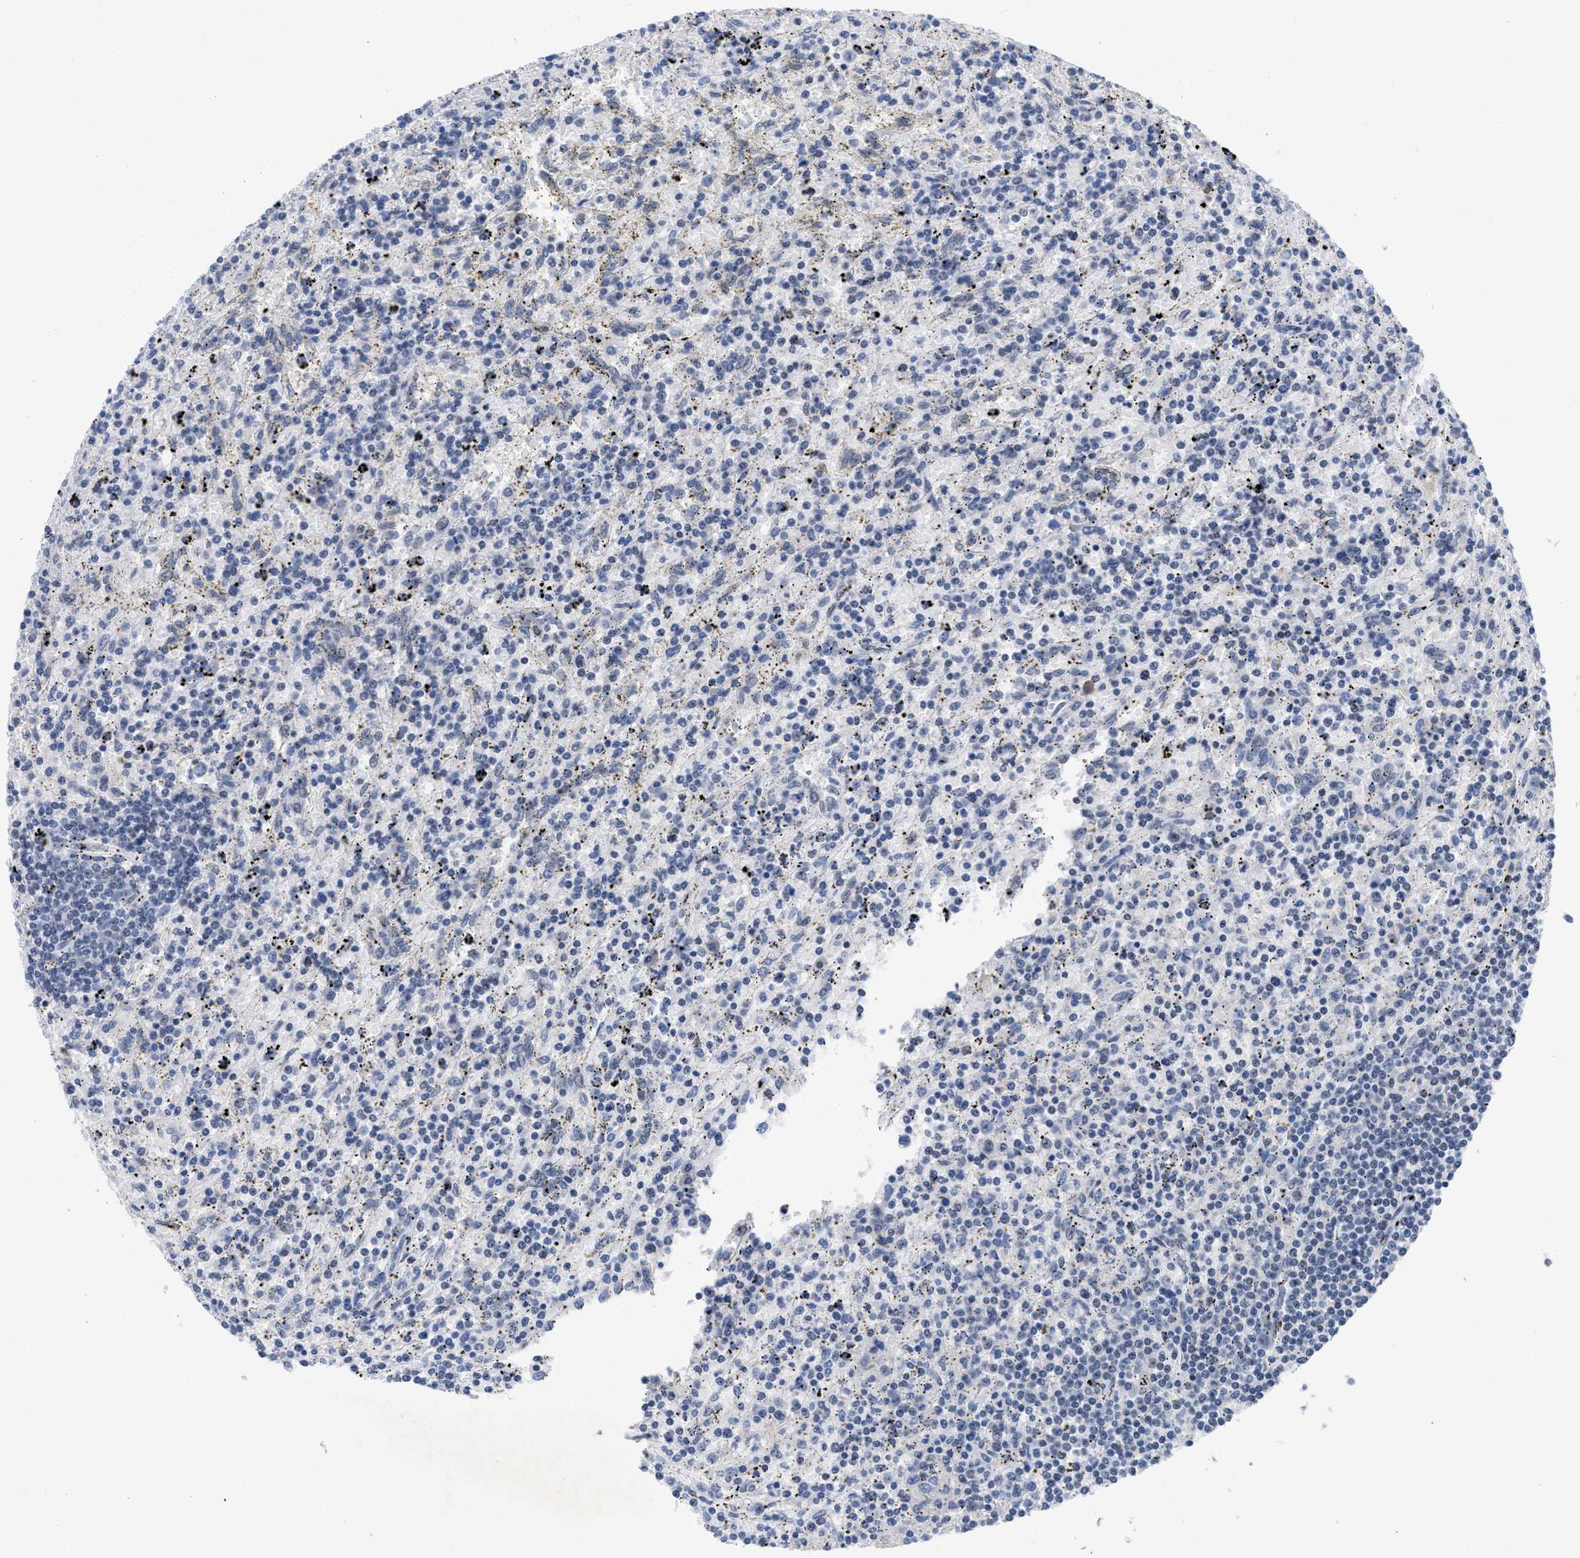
{"staining": {"intensity": "negative", "quantity": "none", "location": "none"}, "tissue": "lymphoma", "cell_type": "Tumor cells", "image_type": "cancer", "snomed": [{"axis": "morphology", "description": "Malignant lymphoma, non-Hodgkin's type, Low grade"}, {"axis": "topography", "description": "Spleen"}], "caption": "The image shows no significant staining in tumor cells of lymphoma.", "gene": "GGNBP2", "patient": {"sex": "male", "age": 76}}